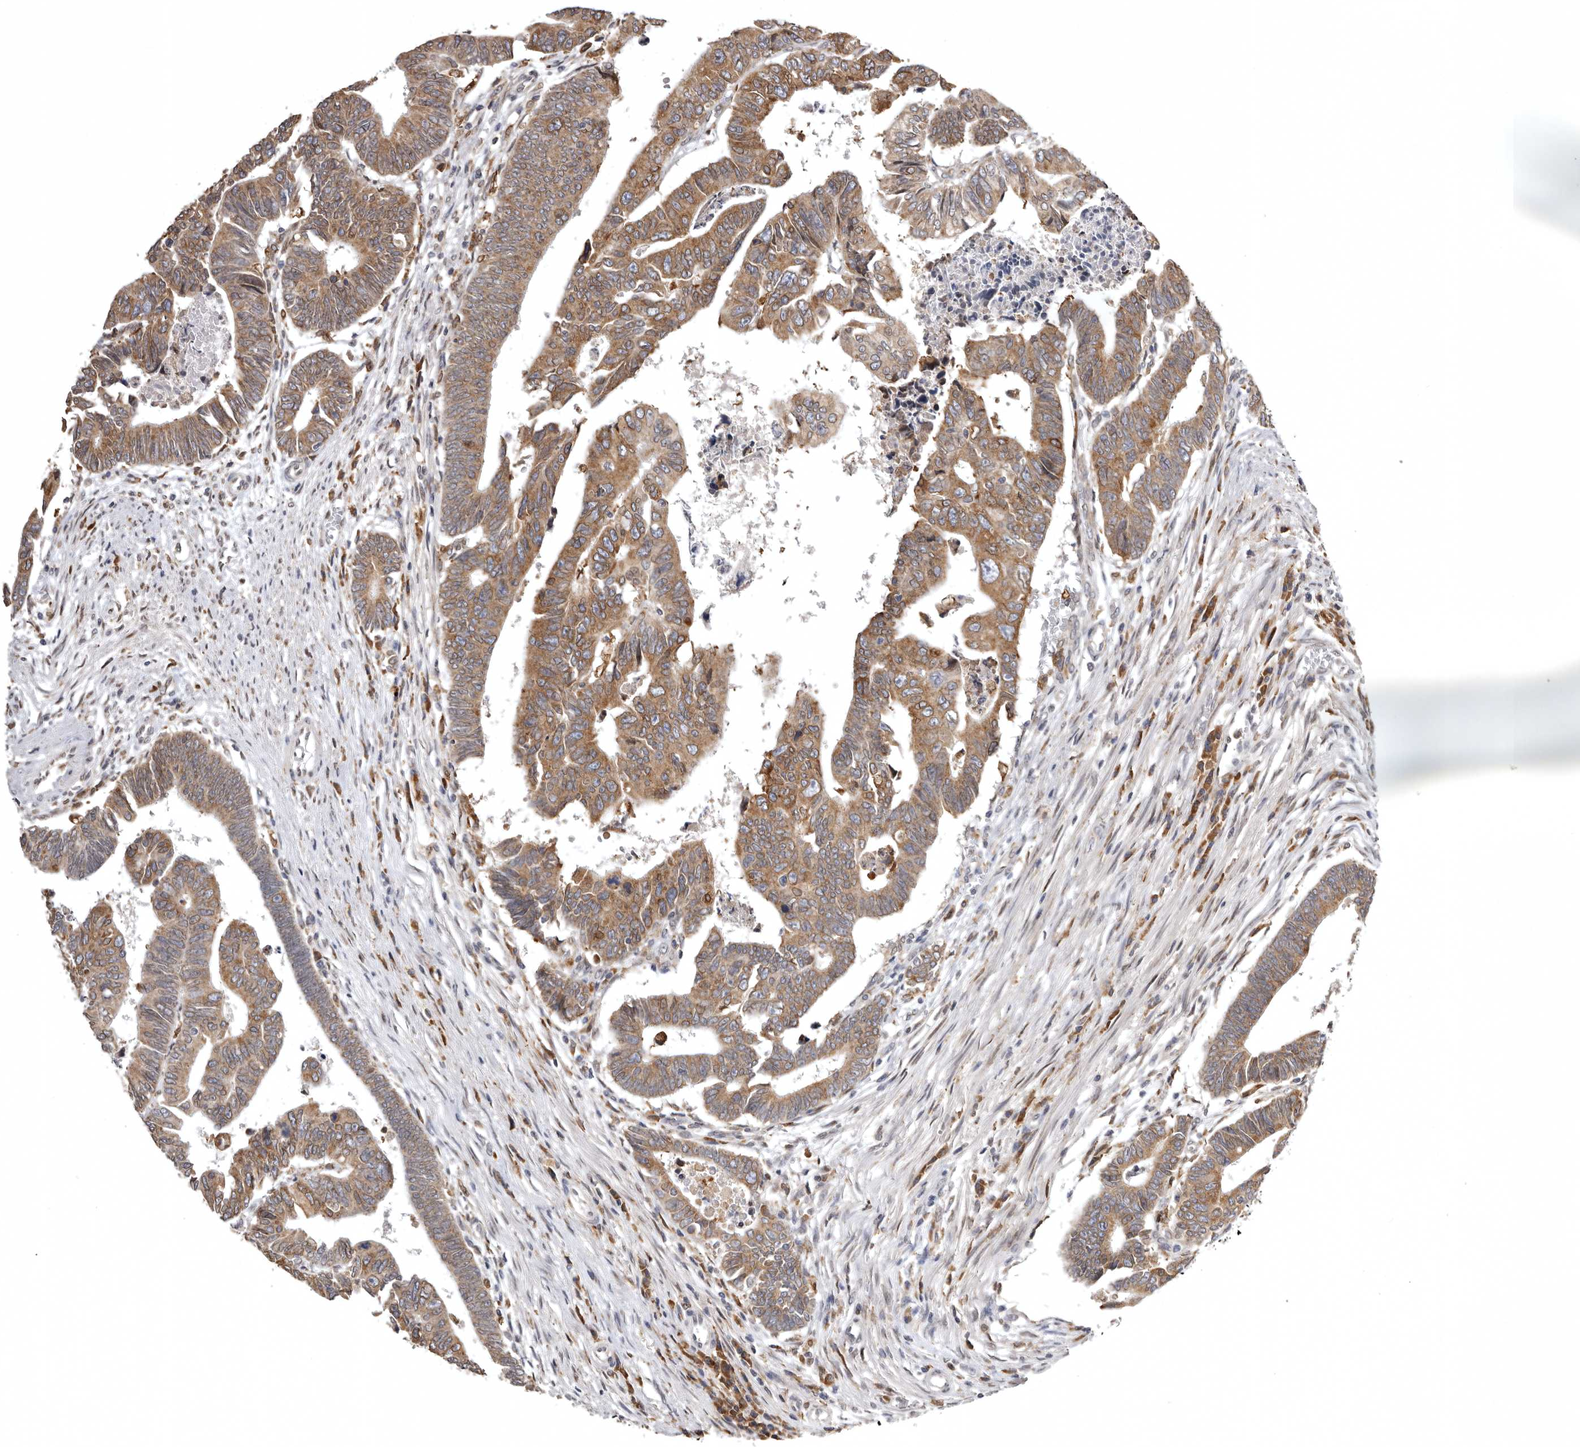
{"staining": {"intensity": "moderate", "quantity": ">75%", "location": "cytoplasmic/membranous"}, "tissue": "colorectal cancer", "cell_type": "Tumor cells", "image_type": "cancer", "snomed": [{"axis": "morphology", "description": "Adenocarcinoma, NOS"}, {"axis": "topography", "description": "Rectum"}], "caption": "DAB immunohistochemical staining of colorectal adenocarcinoma demonstrates moderate cytoplasmic/membranous protein staining in about >75% of tumor cells. (IHC, brightfield microscopy, high magnification).", "gene": "INKA2", "patient": {"sex": "female", "age": 65}}